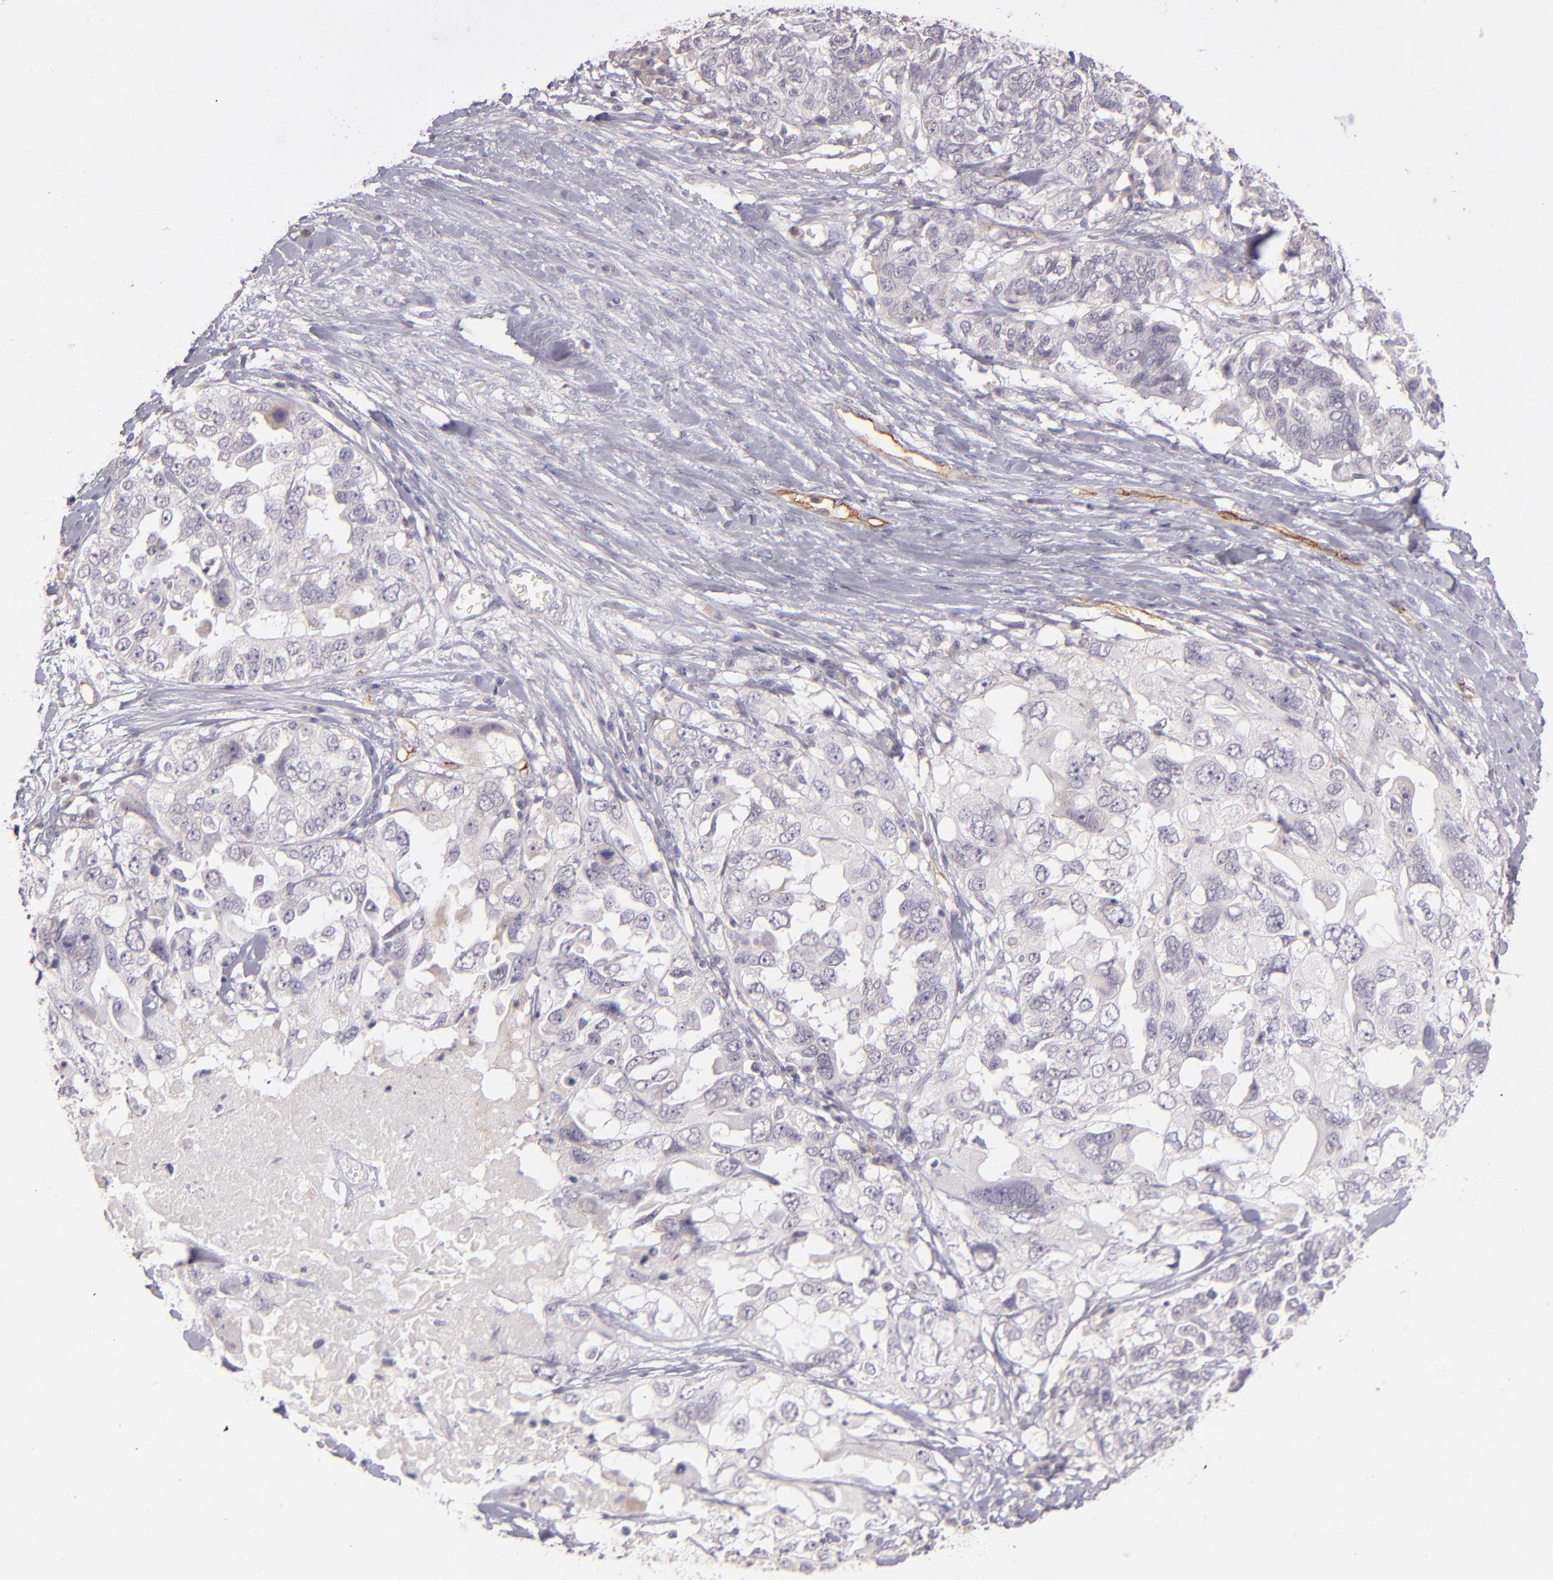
{"staining": {"intensity": "negative", "quantity": "none", "location": "none"}, "tissue": "ovarian cancer", "cell_type": "Tumor cells", "image_type": "cancer", "snomed": [{"axis": "morphology", "description": "Cystadenocarcinoma, serous, NOS"}, {"axis": "topography", "description": "Ovary"}], "caption": "An image of ovarian cancer stained for a protein displays no brown staining in tumor cells. (Stains: DAB (3,3'-diaminobenzidine) immunohistochemistry (IHC) with hematoxylin counter stain, Microscopy: brightfield microscopy at high magnification).", "gene": "THBD", "patient": {"sex": "female", "age": 82}}